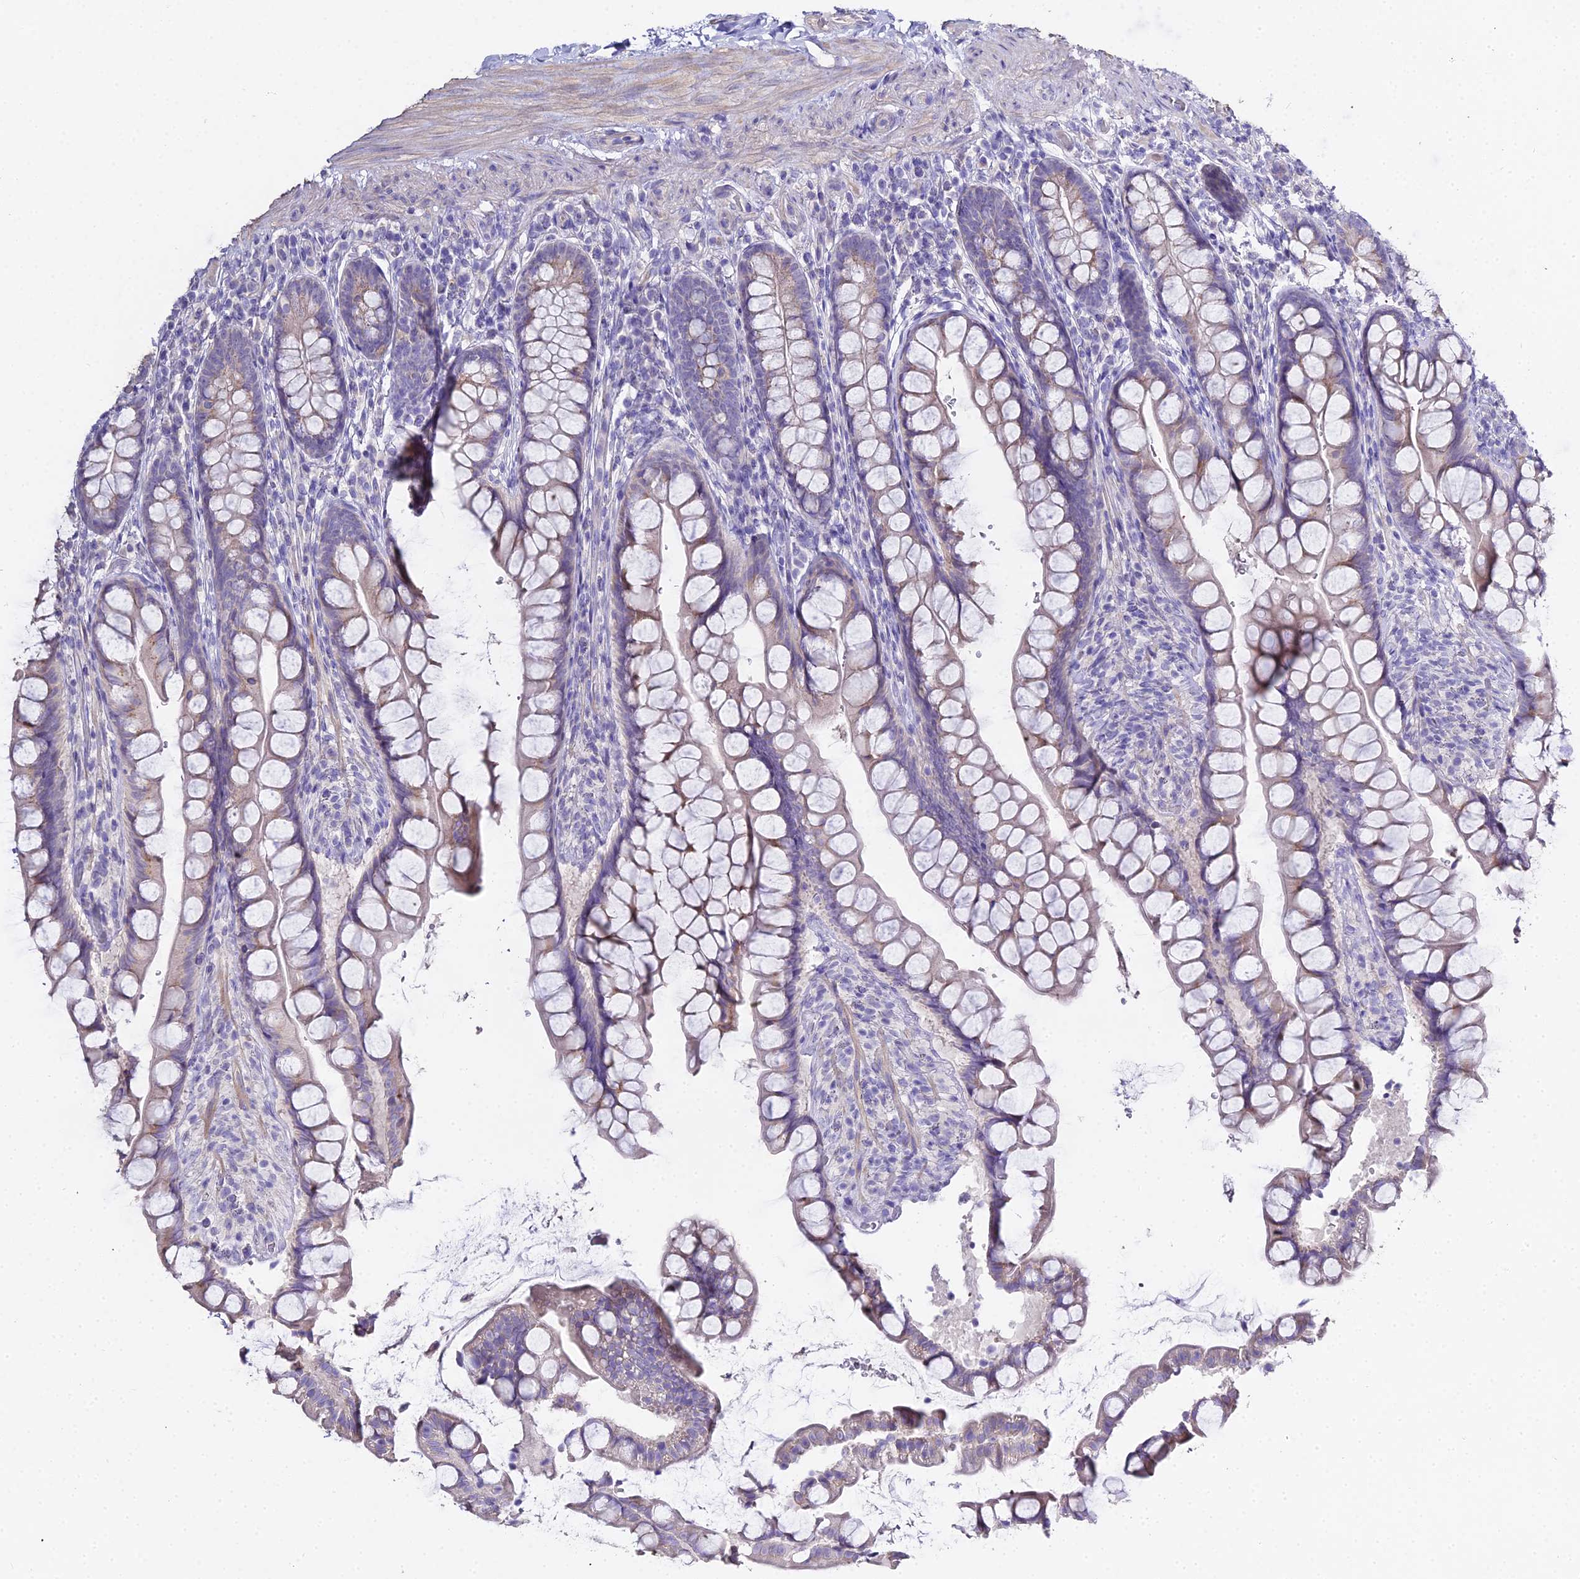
{"staining": {"intensity": "weak", "quantity": "25%-75%", "location": "cytoplasmic/membranous"}, "tissue": "small intestine", "cell_type": "Glandular cells", "image_type": "normal", "snomed": [{"axis": "morphology", "description": "Normal tissue, NOS"}, {"axis": "topography", "description": "Small intestine"}], "caption": "Immunohistochemical staining of benign small intestine displays low levels of weak cytoplasmic/membranous staining in about 25%-75% of glandular cells.", "gene": "GLYAT", "patient": {"sex": "male", "age": 70}}